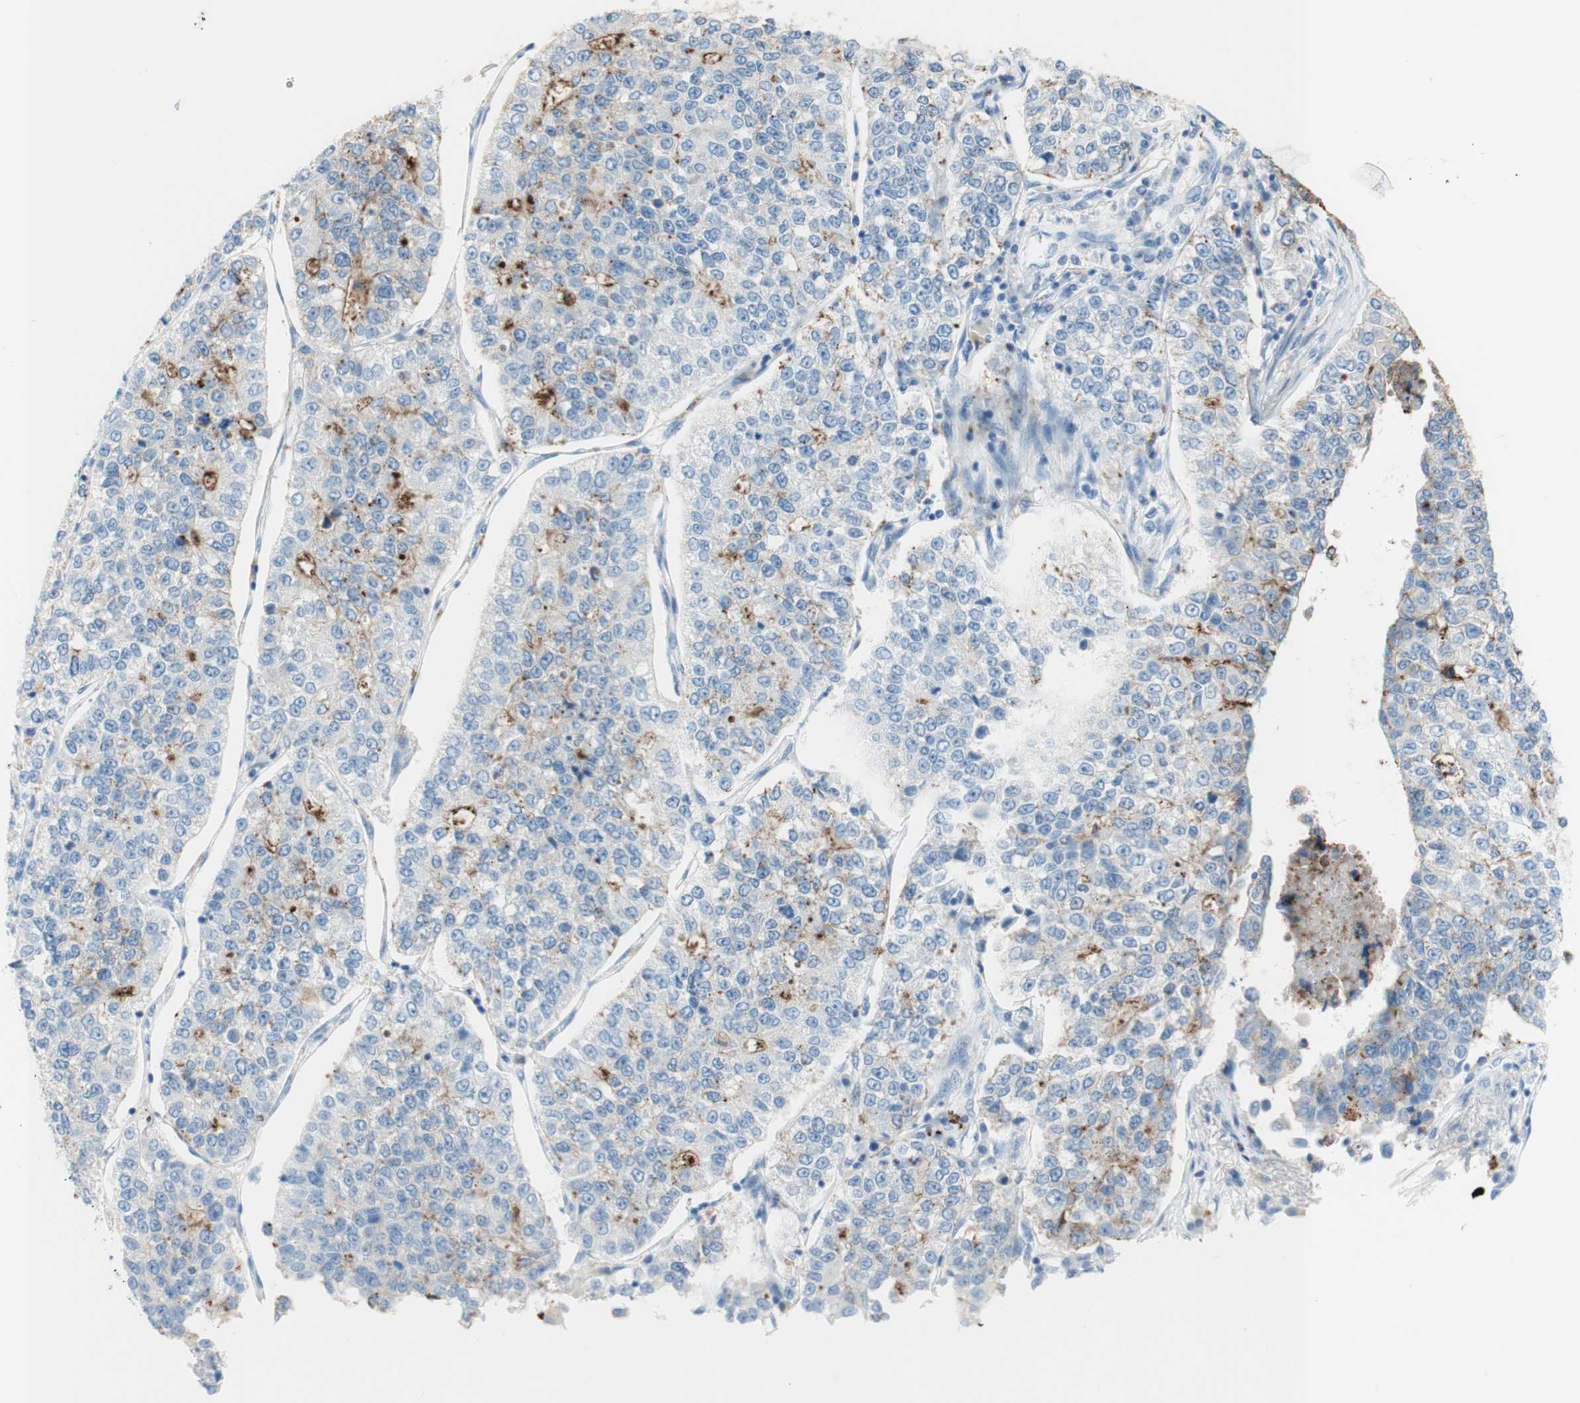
{"staining": {"intensity": "weak", "quantity": "<25%", "location": "cytoplasmic/membranous"}, "tissue": "lung cancer", "cell_type": "Tumor cells", "image_type": "cancer", "snomed": [{"axis": "morphology", "description": "Adenocarcinoma, NOS"}, {"axis": "topography", "description": "Lung"}], "caption": "An image of human lung adenocarcinoma is negative for staining in tumor cells.", "gene": "CEACAM1", "patient": {"sex": "male", "age": 49}}